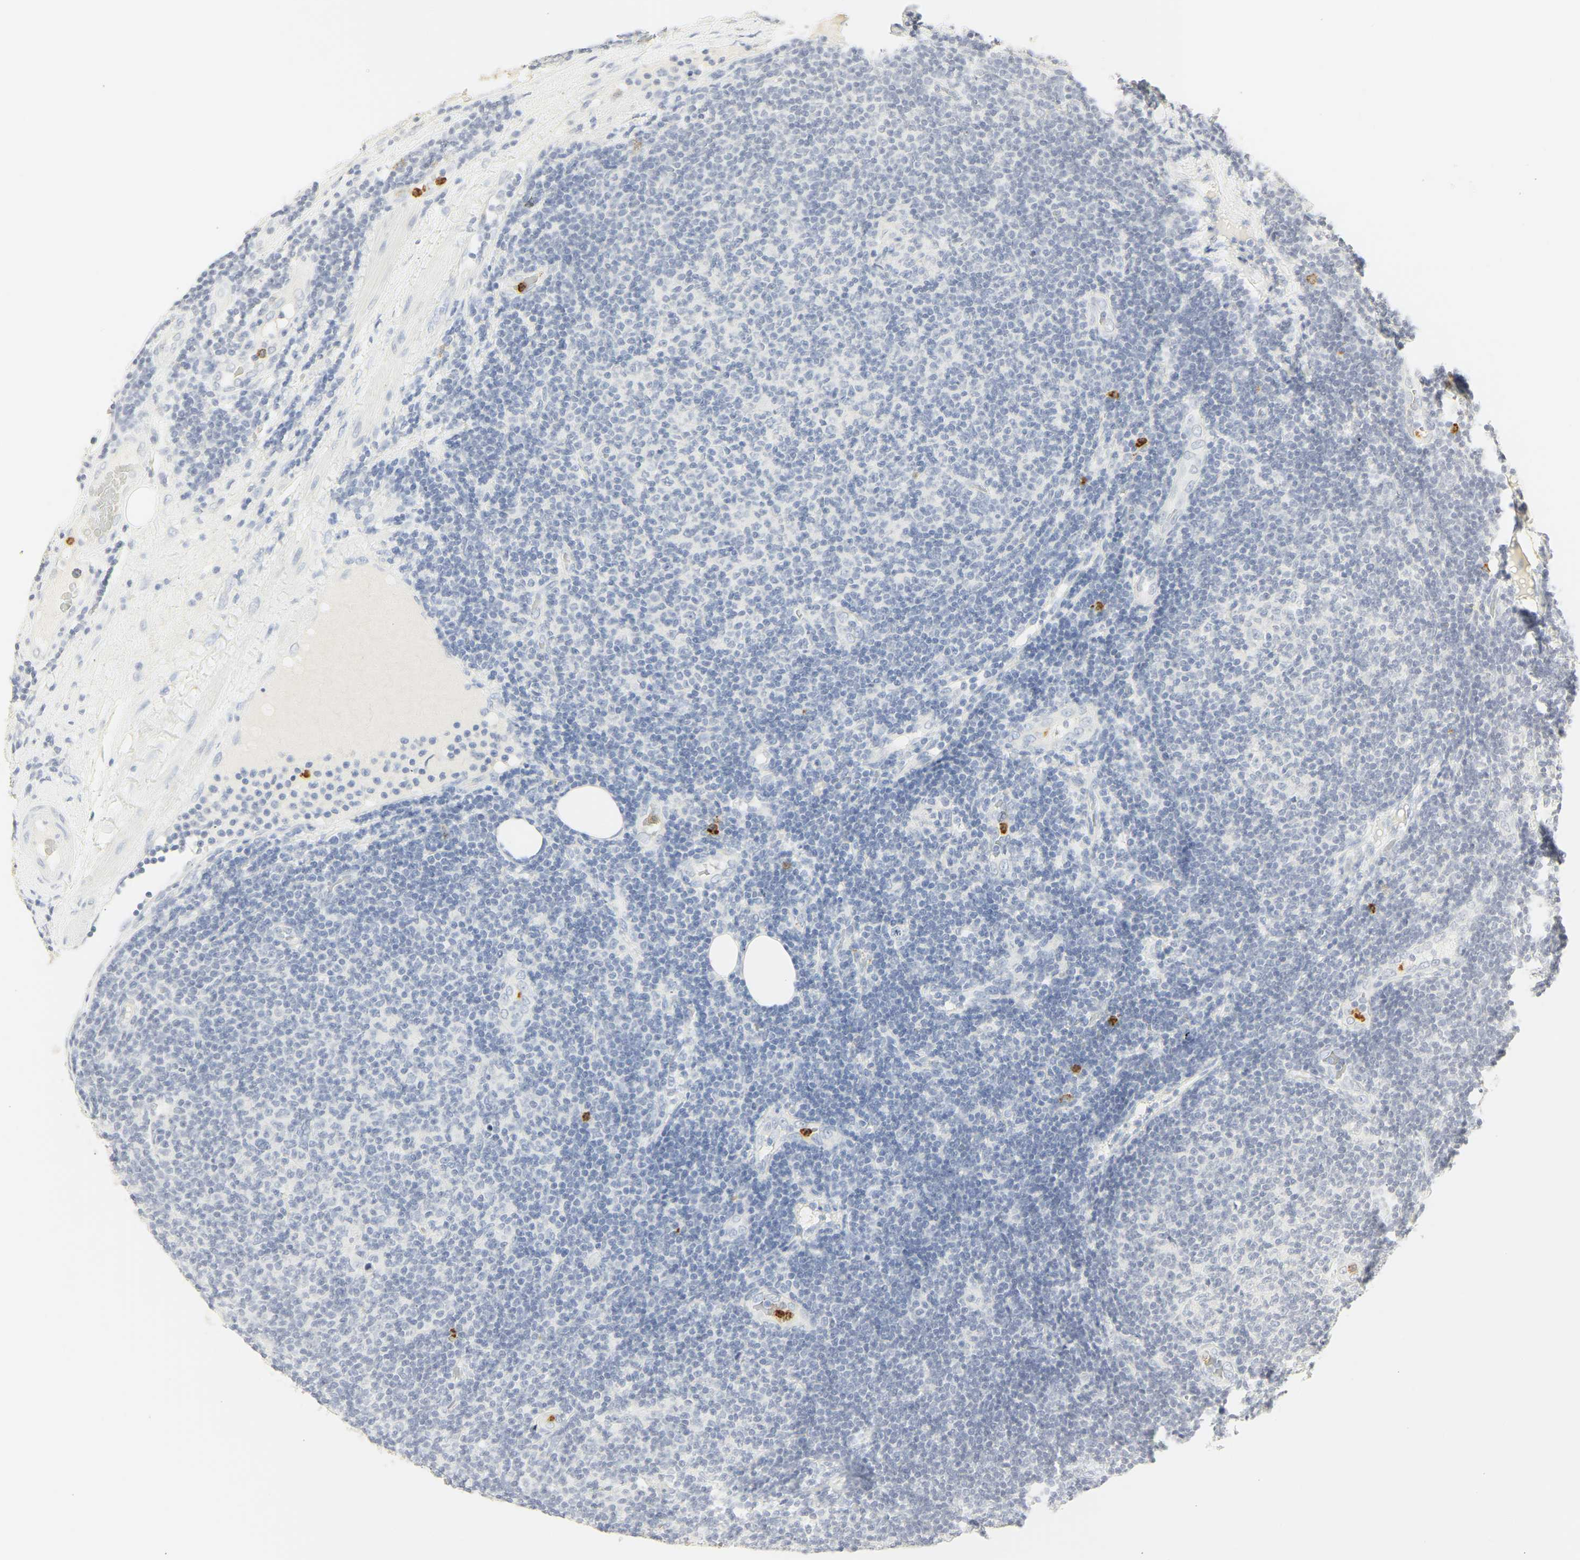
{"staining": {"intensity": "negative", "quantity": "none", "location": "none"}, "tissue": "lymphoma", "cell_type": "Tumor cells", "image_type": "cancer", "snomed": [{"axis": "morphology", "description": "Malignant lymphoma, non-Hodgkin's type, Low grade"}, {"axis": "topography", "description": "Lymph node"}], "caption": "This is an IHC histopathology image of human lymphoma. There is no positivity in tumor cells.", "gene": "MPO", "patient": {"sex": "male", "age": 83}}